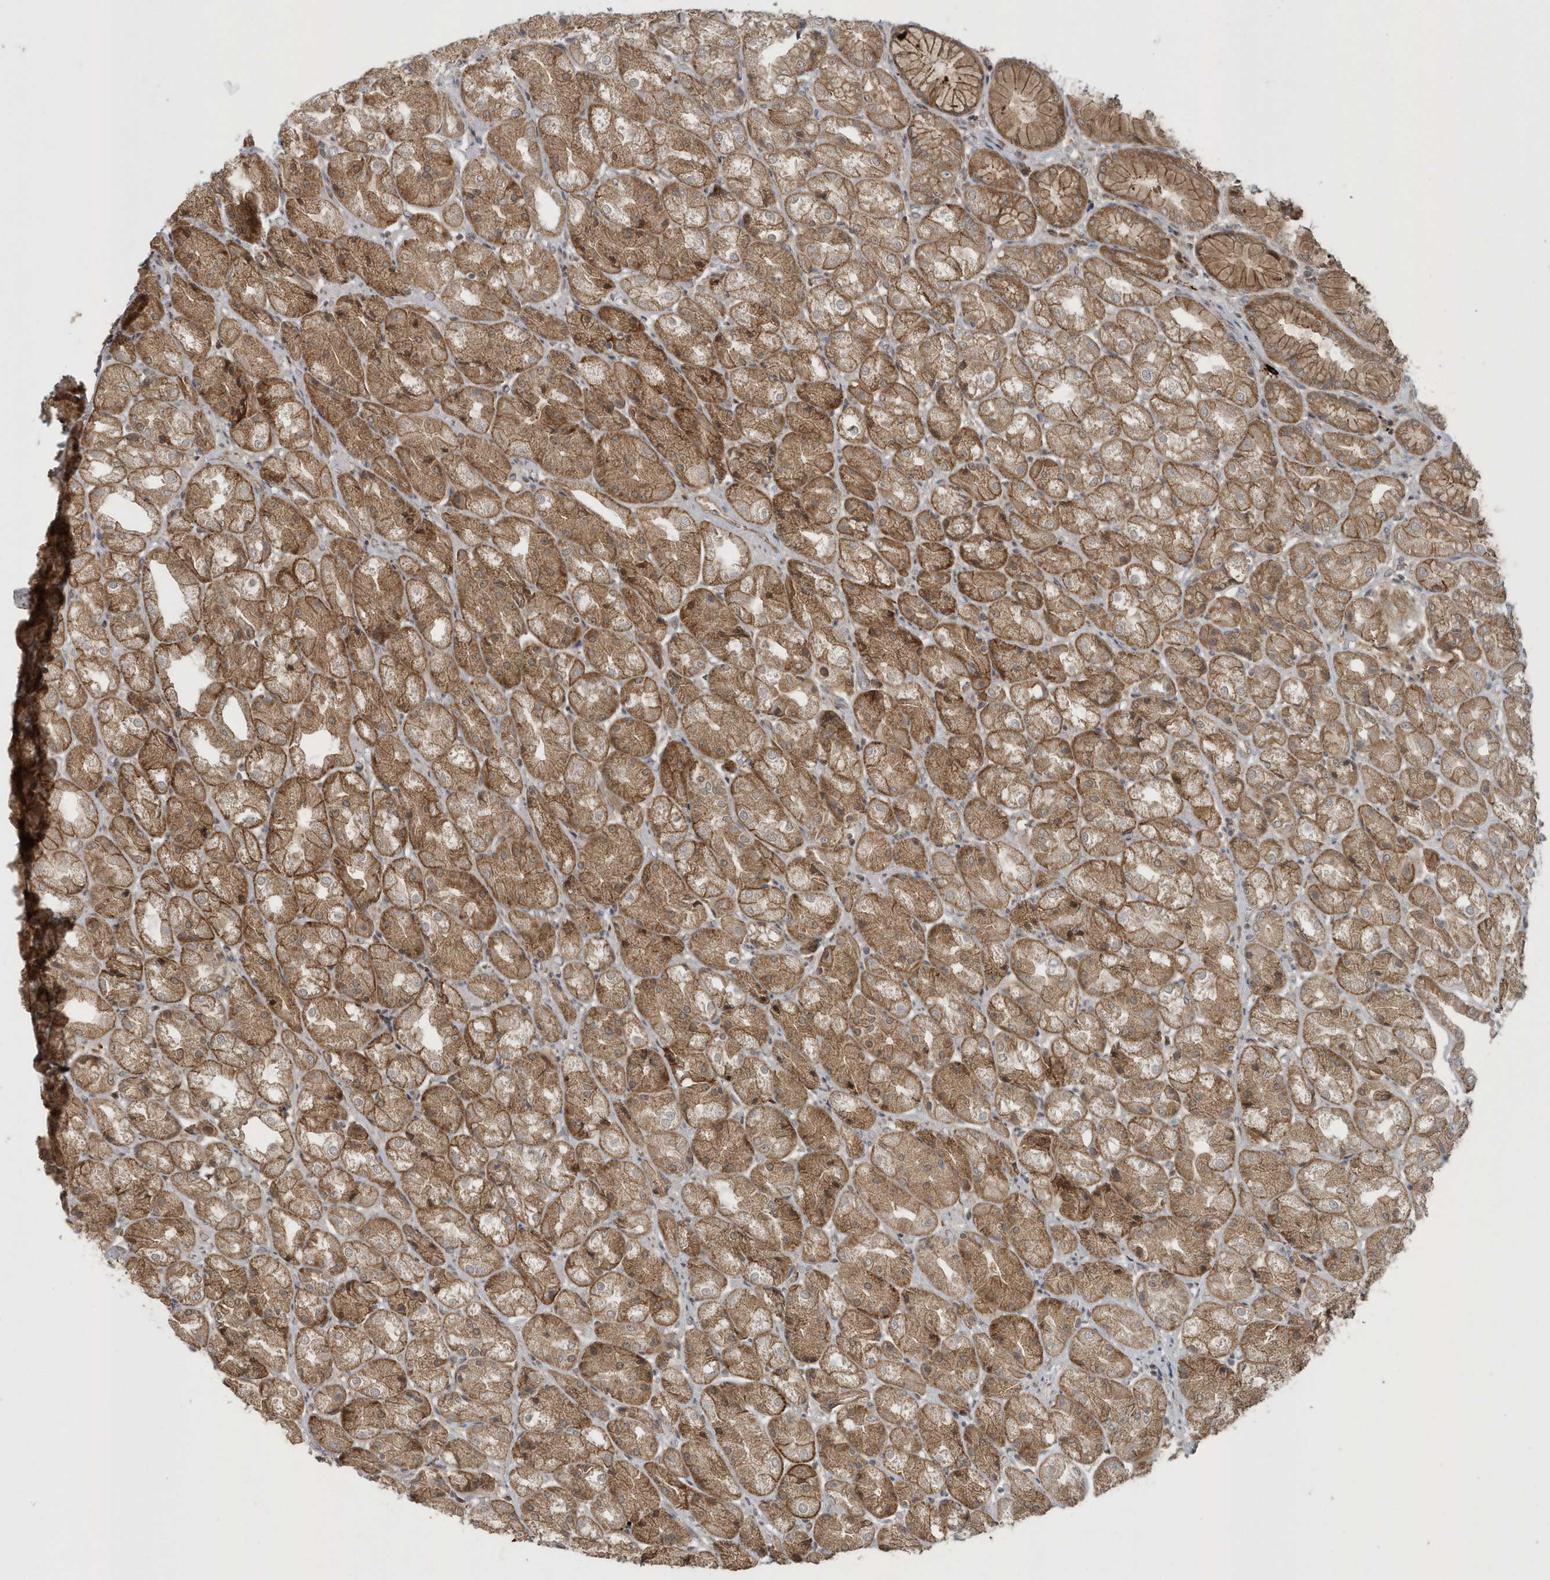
{"staining": {"intensity": "moderate", "quantity": ">75%", "location": "cytoplasmic/membranous"}, "tissue": "stomach", "cell_type": "Glandular cells", "image_type": "normal", "snomed": [{"axis": "morphology", "description": "Normal tissue, NOS"}, {"axis": "topography", "description": "Stomach, upper"}], "caption": "Immunohistochemistry image of unremarkable human stomach stained for a protein (brown), which shows medium levels of moderate cytoplasmic/membranous staining in approximately >75% of glandular cells.", "gene": "STIM2", "patient": {"sex": "male", "age": 72}}